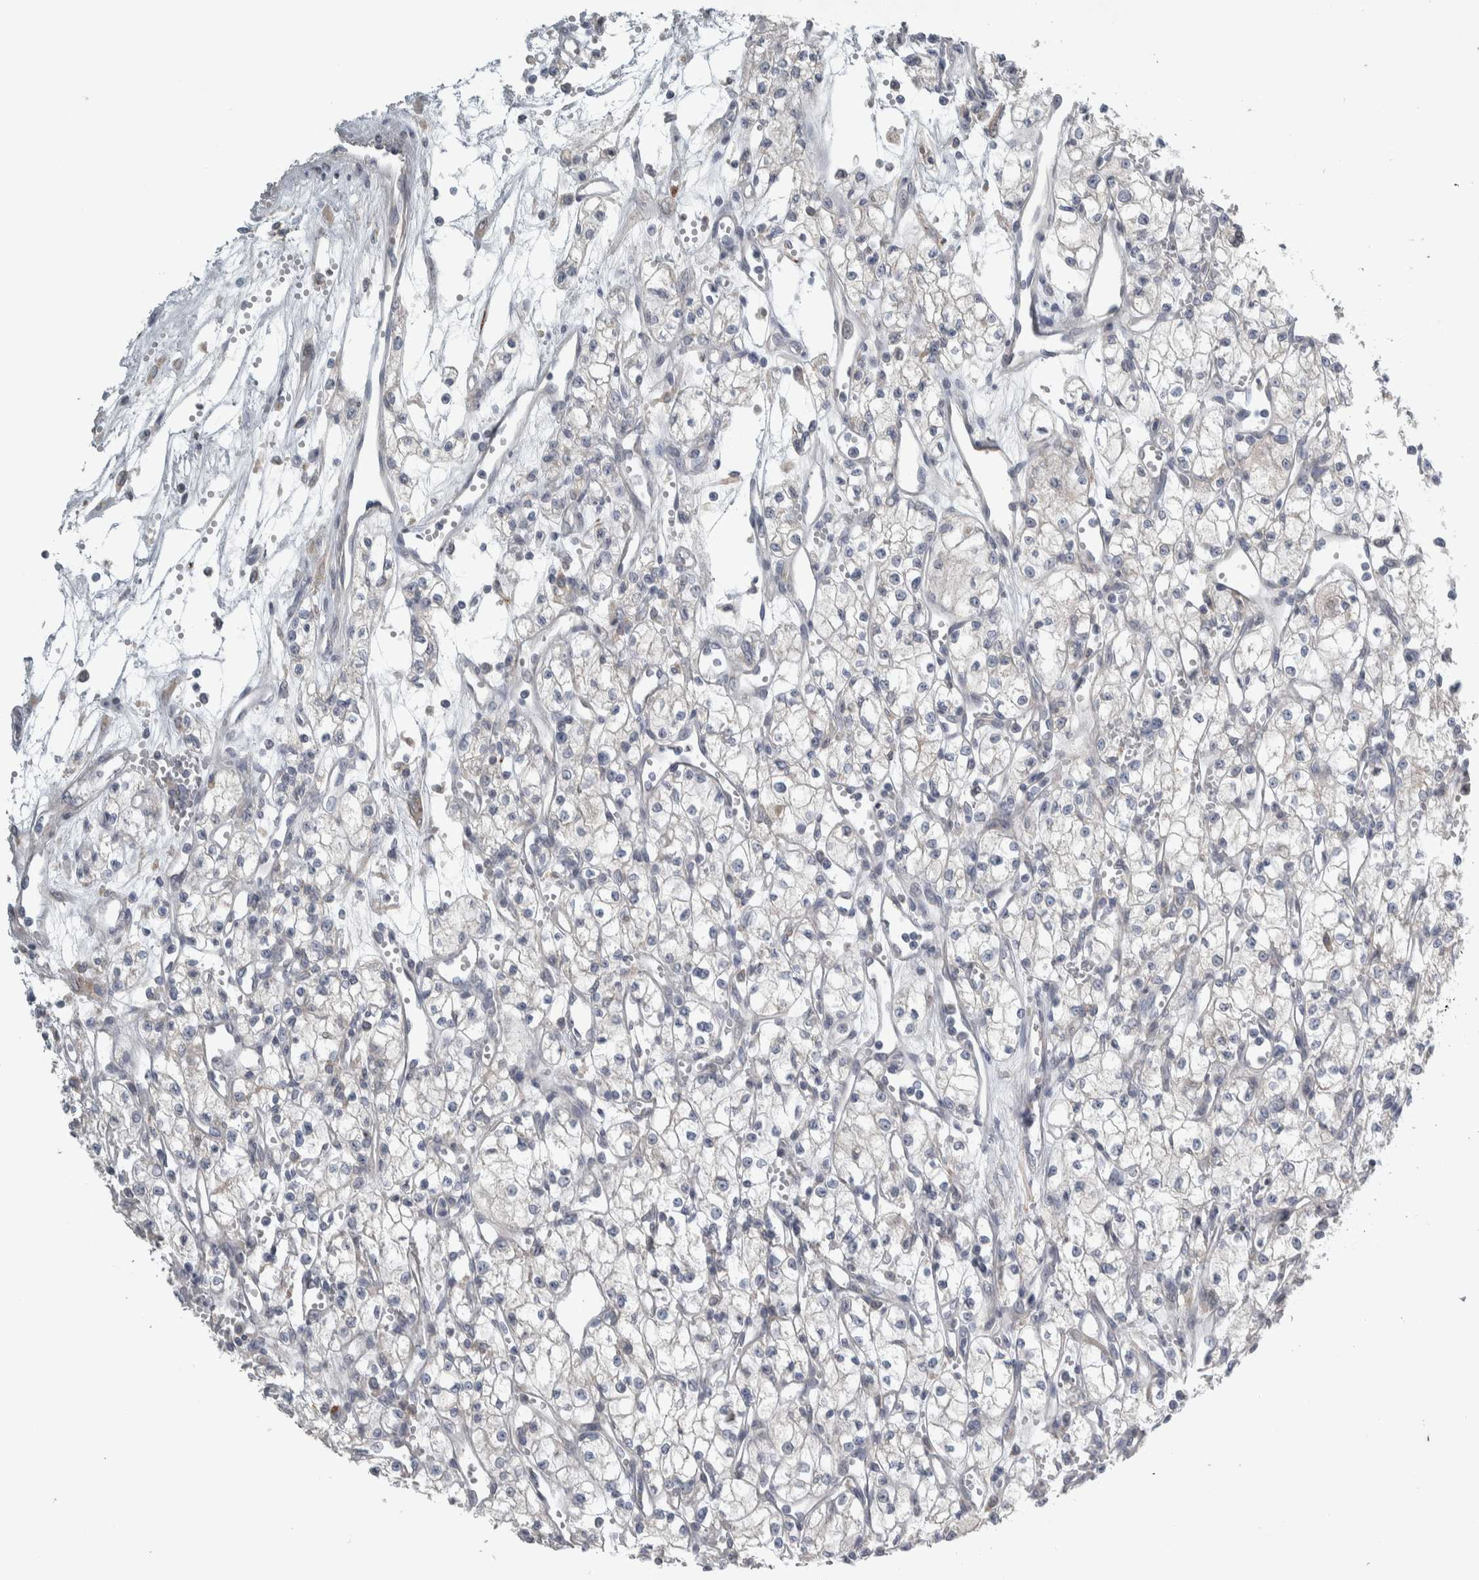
{"staining": {"intensity": "negative", "quantity": "none", "location": "none"}, "tissue": "renal cancer", "cell_type": "Tumor cells", "image_type": "cancer", "snomed": [{"axis": "morphology", "description": "Adenocarcinoma, NOS"}, {"axis": "topography", "description": "Kidney"}], "caption": "Tumor cells show no significant expression in renal cancer. The staining is performed using DAB brown chromogen with nuclei counter-stained in using hematoxylin.", "gene": "SIGMAR1", "patient": {"sex": "male", "age": 59}}